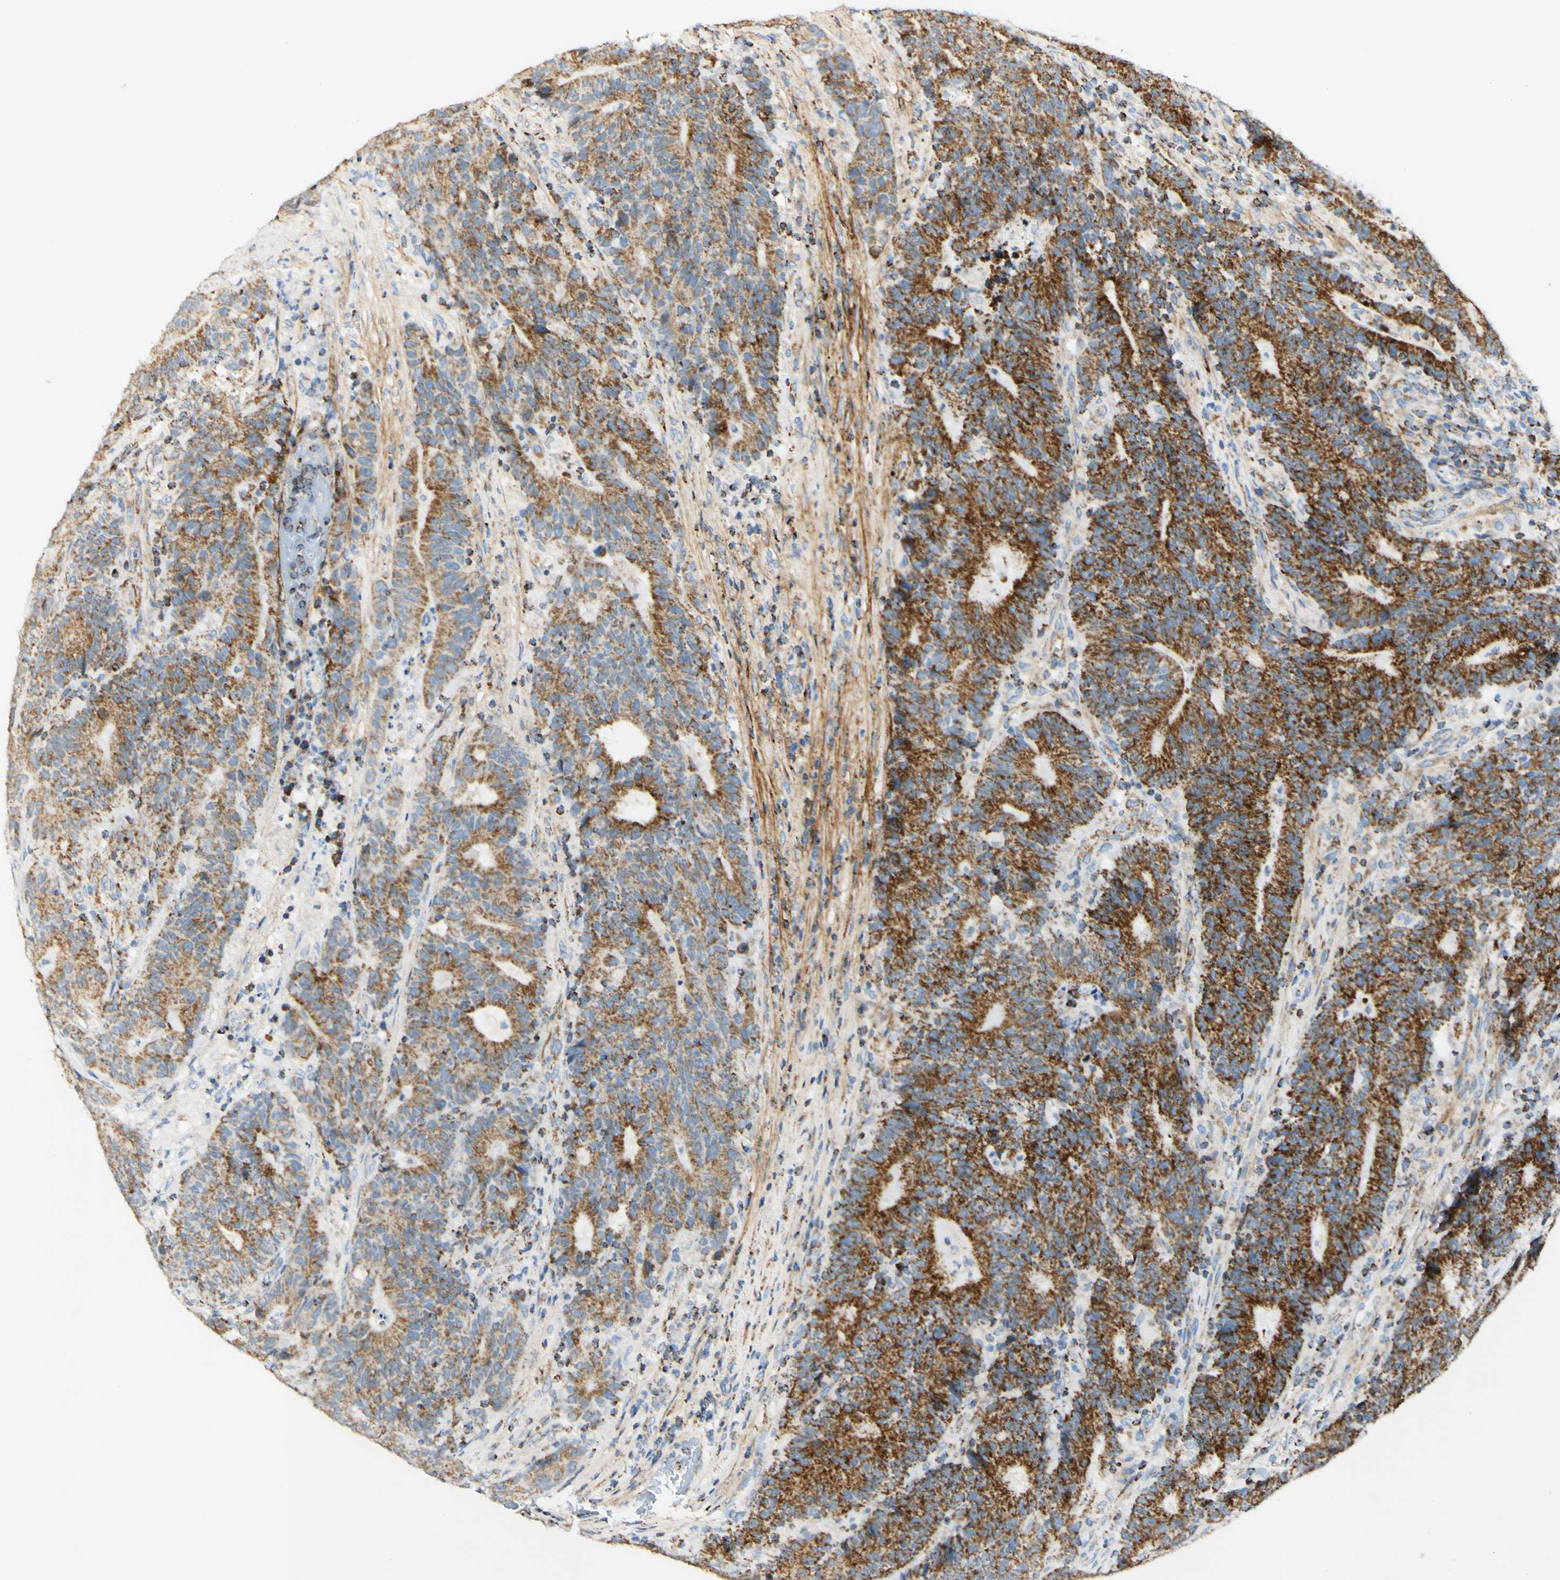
{"staining": {"intensity": "moderate", "quantity": ">75%", "location": "cytoplasmic/membranous"}, "tissue": "colorectal cancer", "cell_type": "Tumor cells", "image_type": "cancer", "snomed": [{"axis": "morphology", "description": "Normal tissue, NOS"}, {"axis": "morphology", "description": "Adenocarcinoma, NOS"}, {"axis": "topography", "description": "Colon"}], "caption": "A brown stain highlights moderate cytoplasmic/membranous positivity of a protein in colorectal adenocarcinoma tumor cells.", "gene": "OXCT1", "patient": {"sex": "female", "age": 75}}